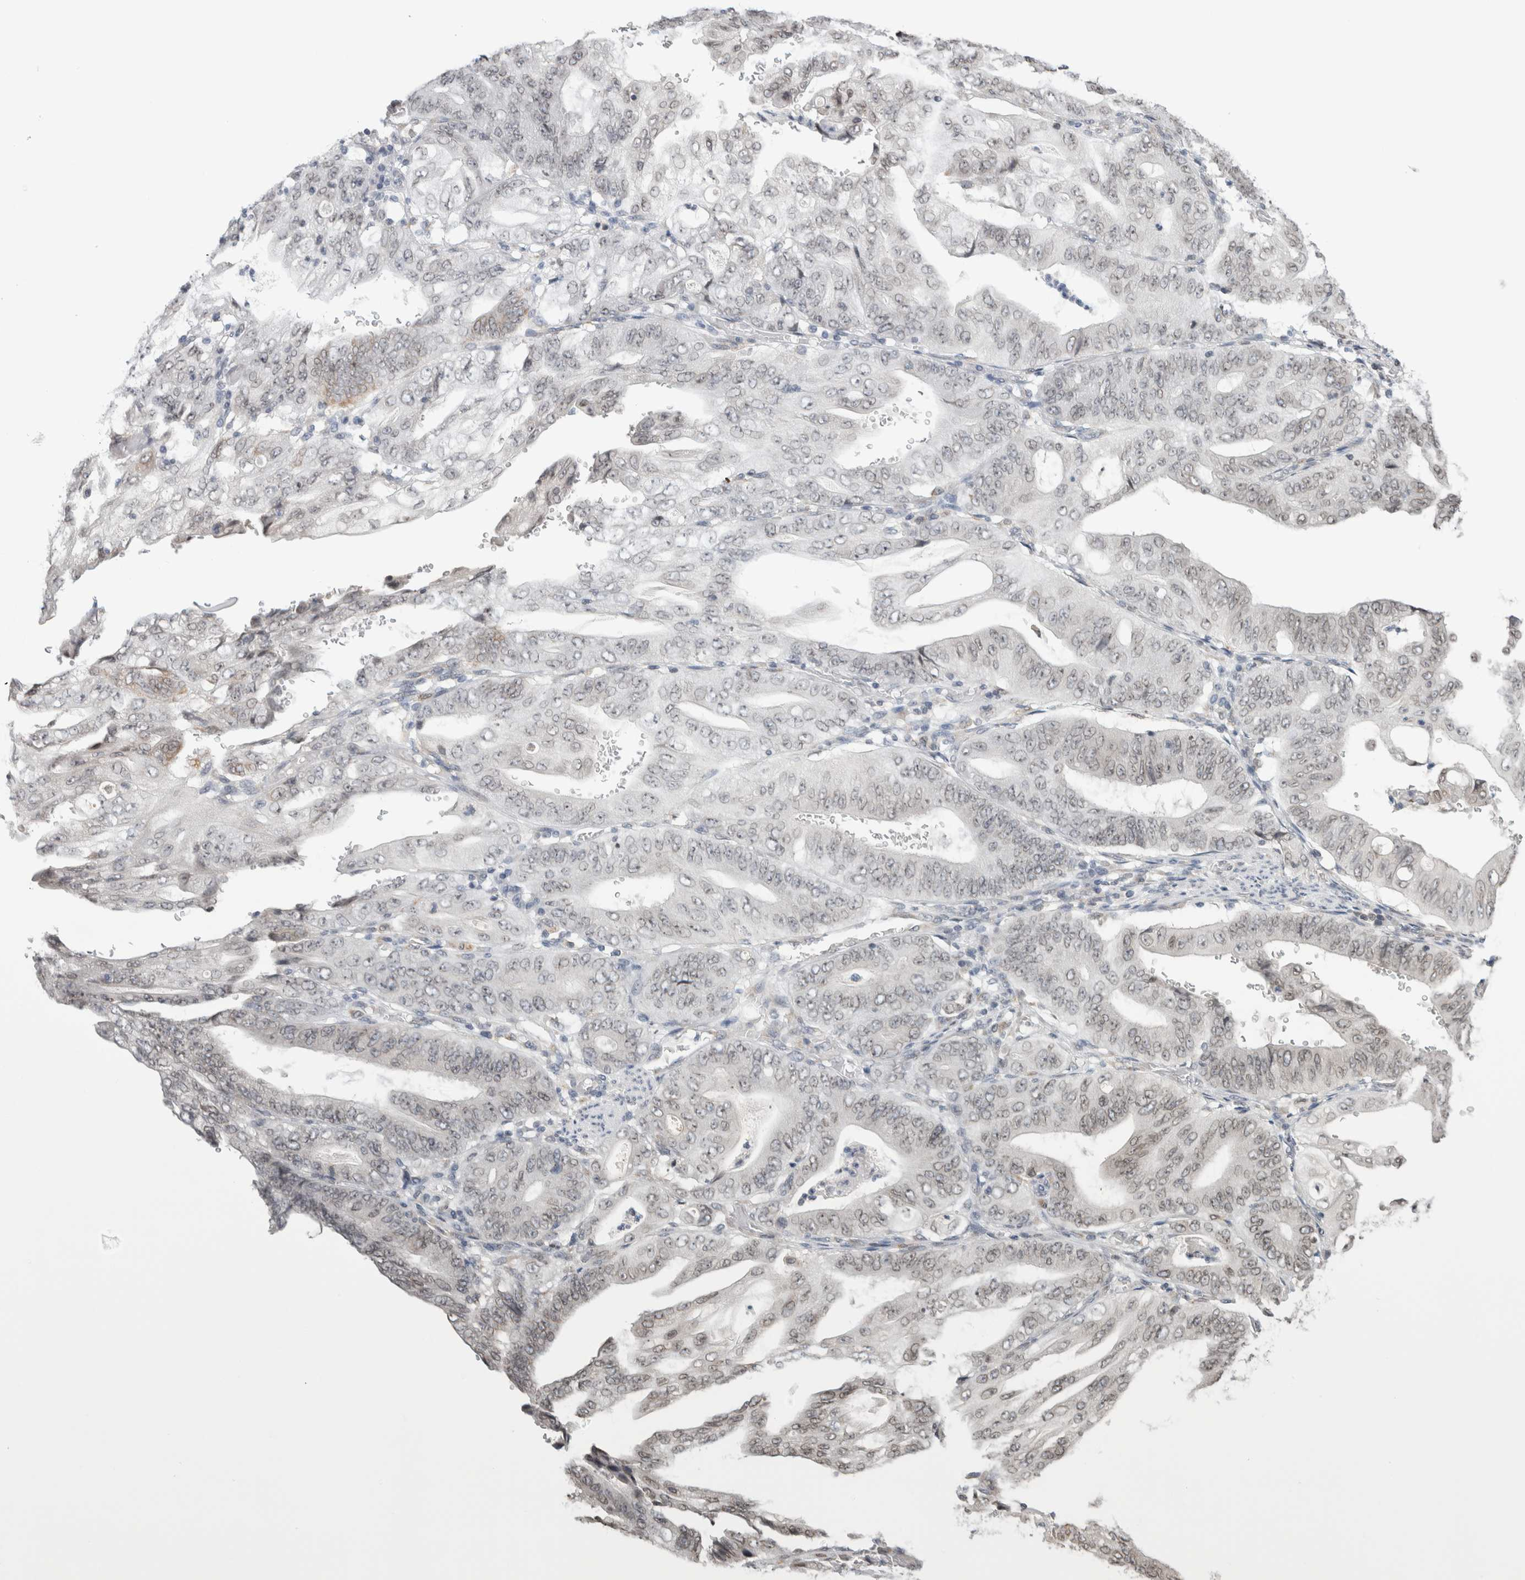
{"staining": {"intensity": "weak", "quantity": "<25%", "location": "nuclear"}, "tissue": "stomach cancer", "cell_type": "Tumor cells", "image_type": "cancer", "snomed": [{"axis": "morphology", "description": "Adenocarcinoma, NOS"}, {"axis": "topography", "description": "Stomach"}], "caption": "Immunohistochemistry of human stomach cancer (adenocarcinoma) displays no expression in tumor cells.", "gene": "RBMX2", "patient": {"sex": "female", "age": 73}}